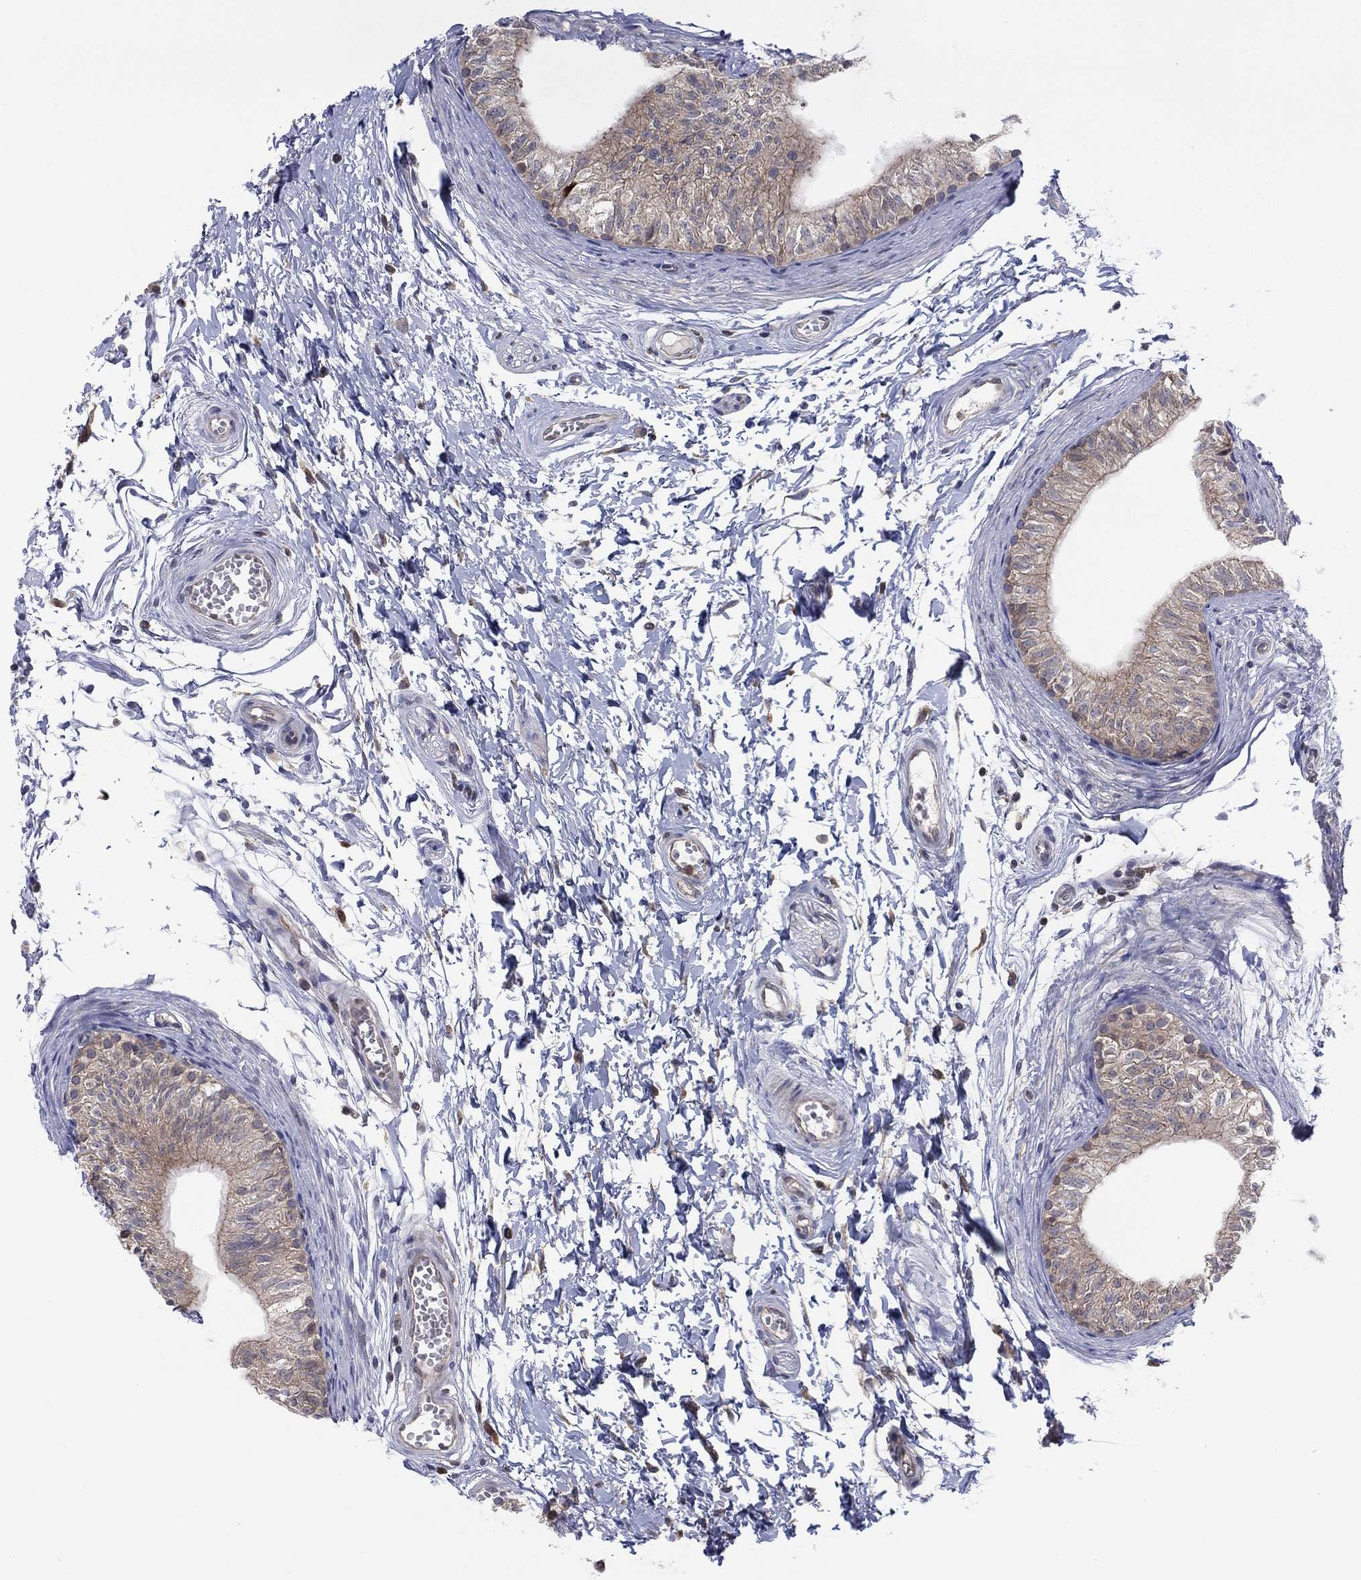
{"staining": {"intensity": "strong", "quantity": "25%-75%", "location": "nuclear"}, "tissue": "epididymis", "cell_type": "Glandular cells", "image_type": "normal", "snomed": [{"axis": "morphology", "description": "Normal tissue, NOS"}, {"axis": "topography", "description": "Epididymis"}], "caption": "Protein staining of normal epididymis reveals strong nuclear staining in about 25%-75% of glandular cells. Immunohistochemistry (ihc) stains the protein of interest in brown and the nuclei are stained blue.", "gene": "ZNHIT3", "patient": {"sex": "male", "age": 22}}